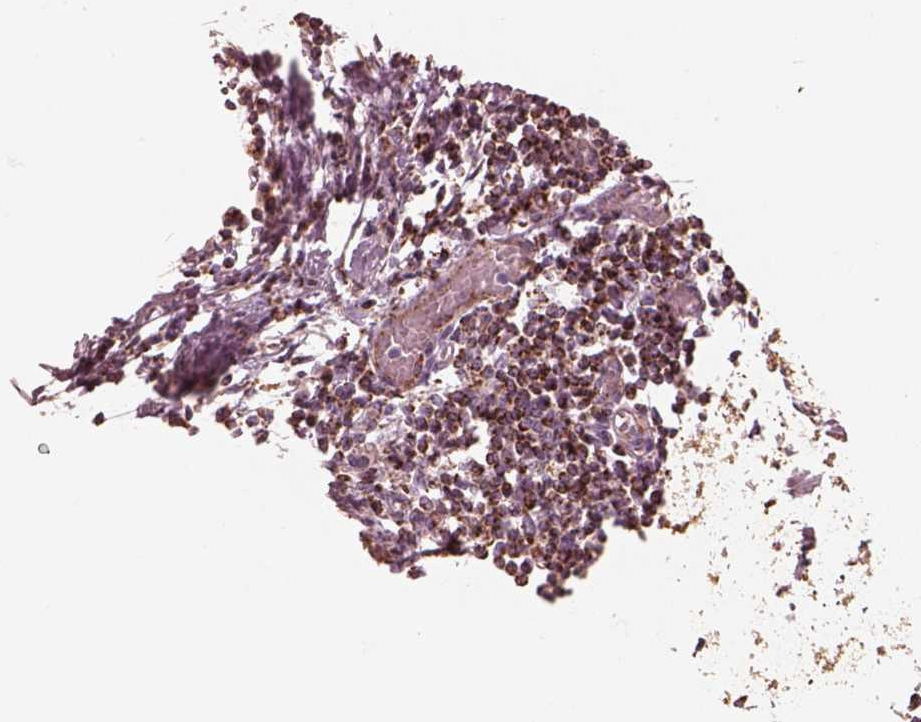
{"staining": {"intensity": "strong", "quantity": ">75%", "location": "cytoplasmic/membranous"}, "tissue": "carcinoid", "cell_type": "Tumor cells", "image_type": "cancer", "snomed": [{"axis": "morphology", "description": "Carcinoid, malignant, NOS"}, {"axis": "topography", "description": "Colon"}], "caption": "Immunohistochemical staining of human carcinoid (malignant) shows high levels of strong cytoplasmic/membranous positivity in about >75% of tumor cells.", "gene": "ENTPD6", "patient": {"sex": "male", "age": 81}}